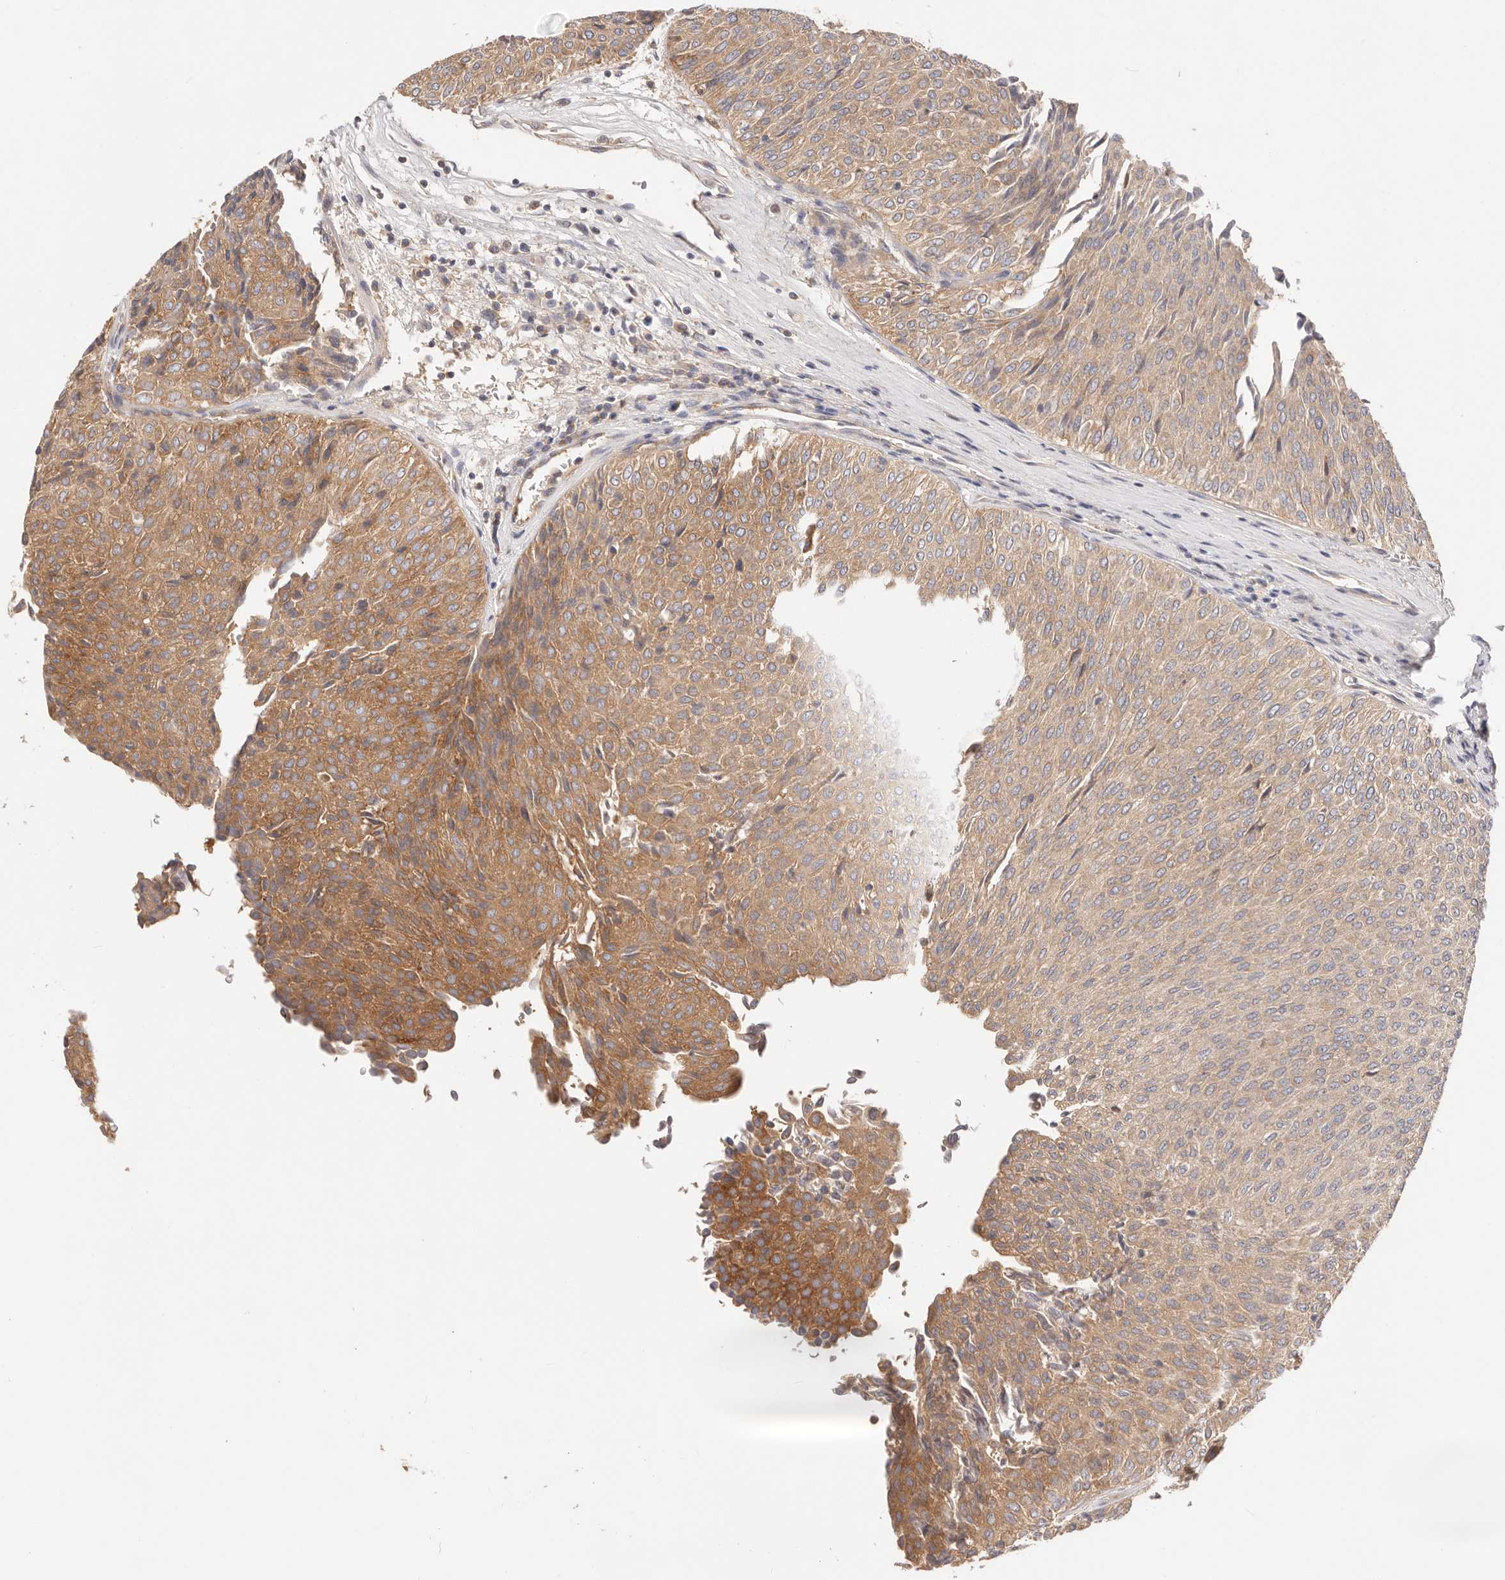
{"staining": {"intensity": "moderate", "quantity": ">75%", "location": "cytoplasmic/membranous"}, "tissue": "urothelial cancer", "cell_type": "Tumor cells", "image_type": "cancer", "snomed": [{"axis": "morphology", "description": "Urothelial carcinoma, Low grade"}, {"axis": "topography", "description": "Urinary bladder"}], "caption": "IHC (DAB (3,3'-diaminobenzidine)) staining of urothelial cancer displays moderate cytoplasmic/membranous protein expression in approximately >75% of tumor cells.", "gene": "KCMF1", "patient": {"sex": "male", "age": 78}}